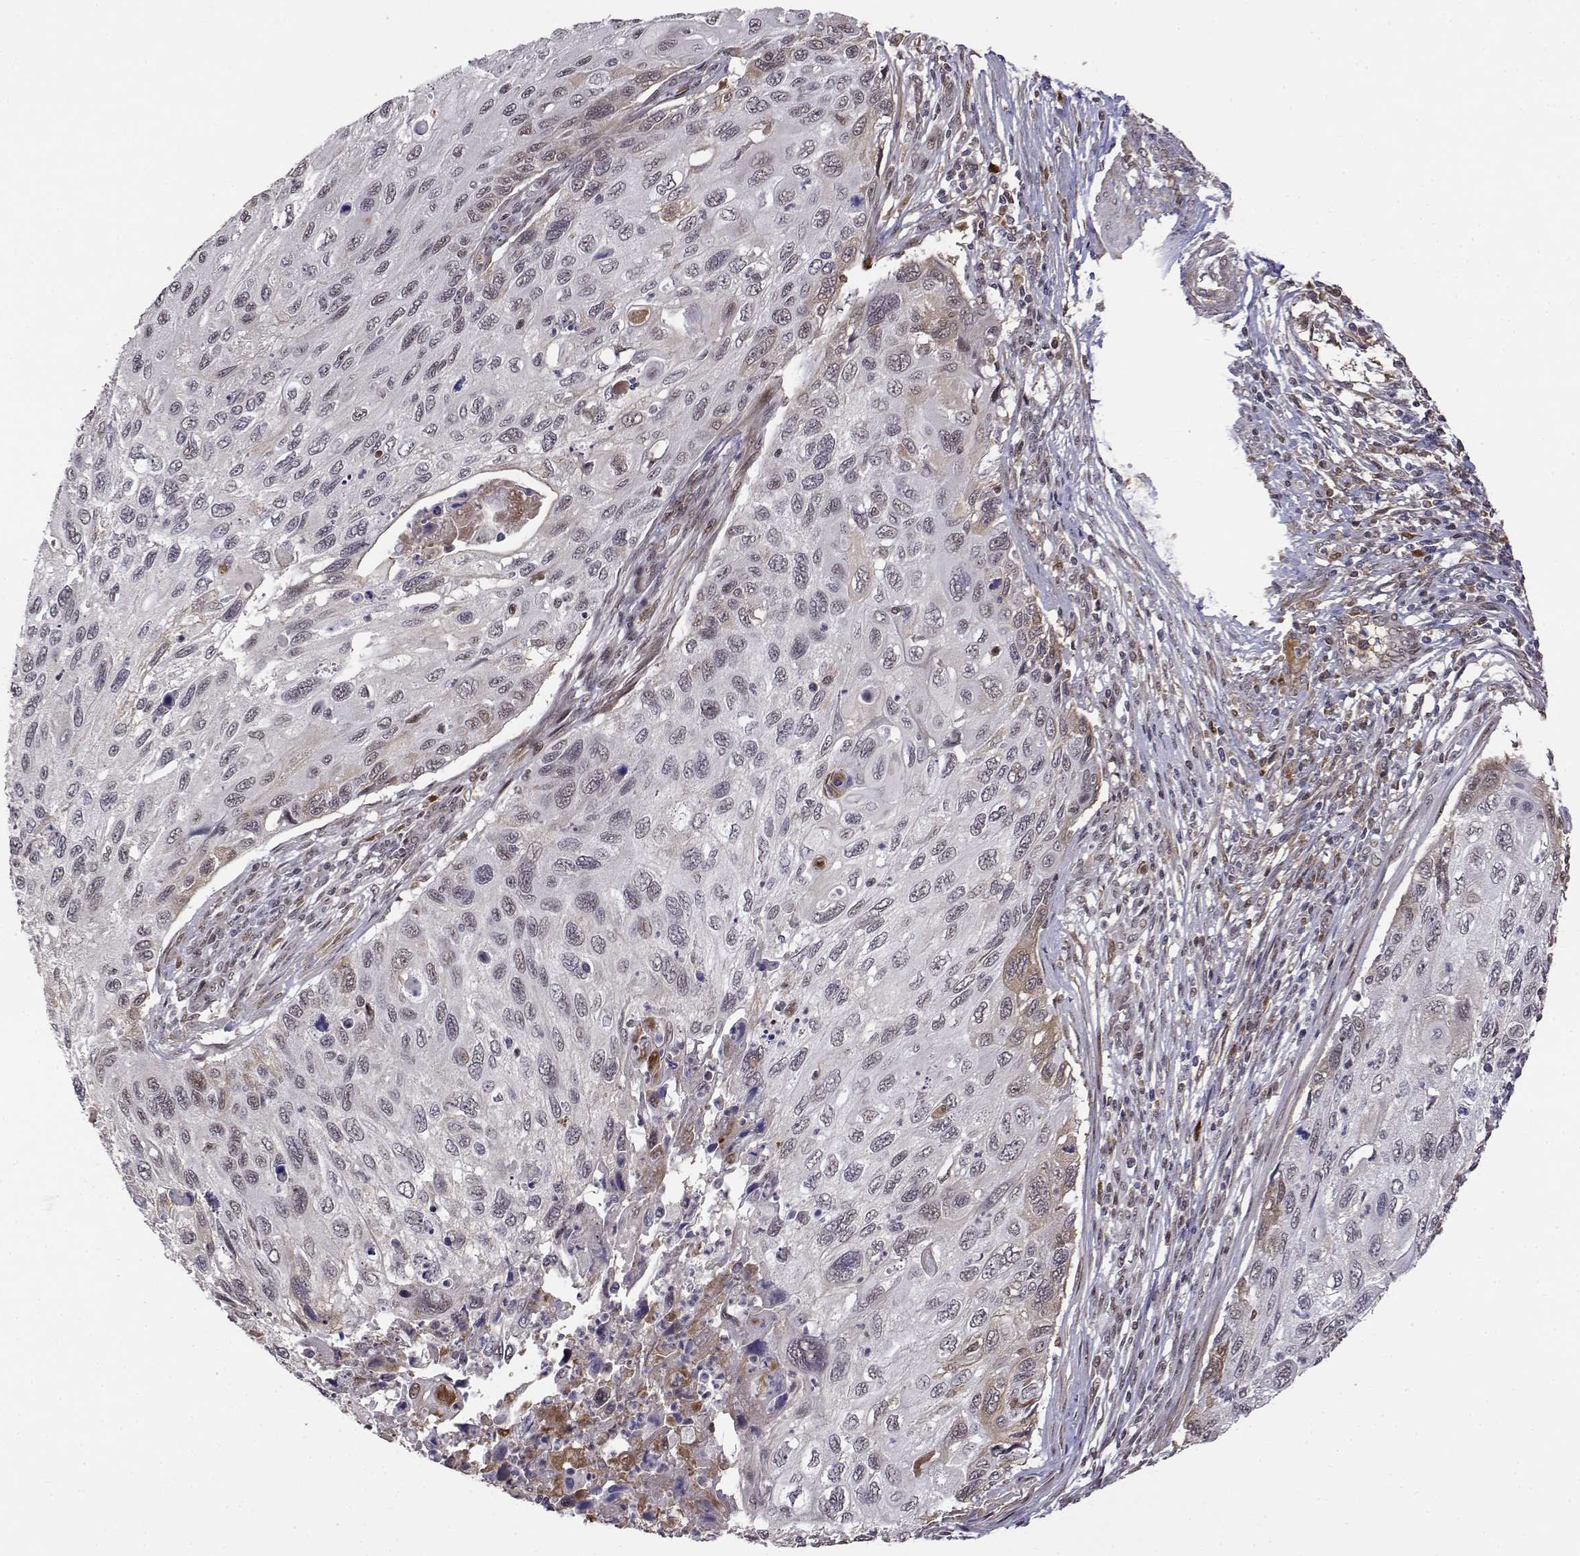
{"staining": {"intensity": "negative", "quantity": "none", "location": "none"}, "tissue": "cervical cancer", "cell_type": "Tumor cells", "image_type": "cancer", "snomed": [{"axis": "morphology", "description": "Squamous cell carcinoma, NOS"}, {"axis": "topography", "description": "Cervix"}], "caption": "High magnification brightfield microscopy of squamous cell carcinoma (cervical) stained with DAB (brown) and counterstained with hematoxylin (blue): tumor cells show no significant staining. (DAB immunohistochemistry with hematoxylin counter stain).", "gene": "ITGA7", "patient": {"sex": "female", "age": 70}}